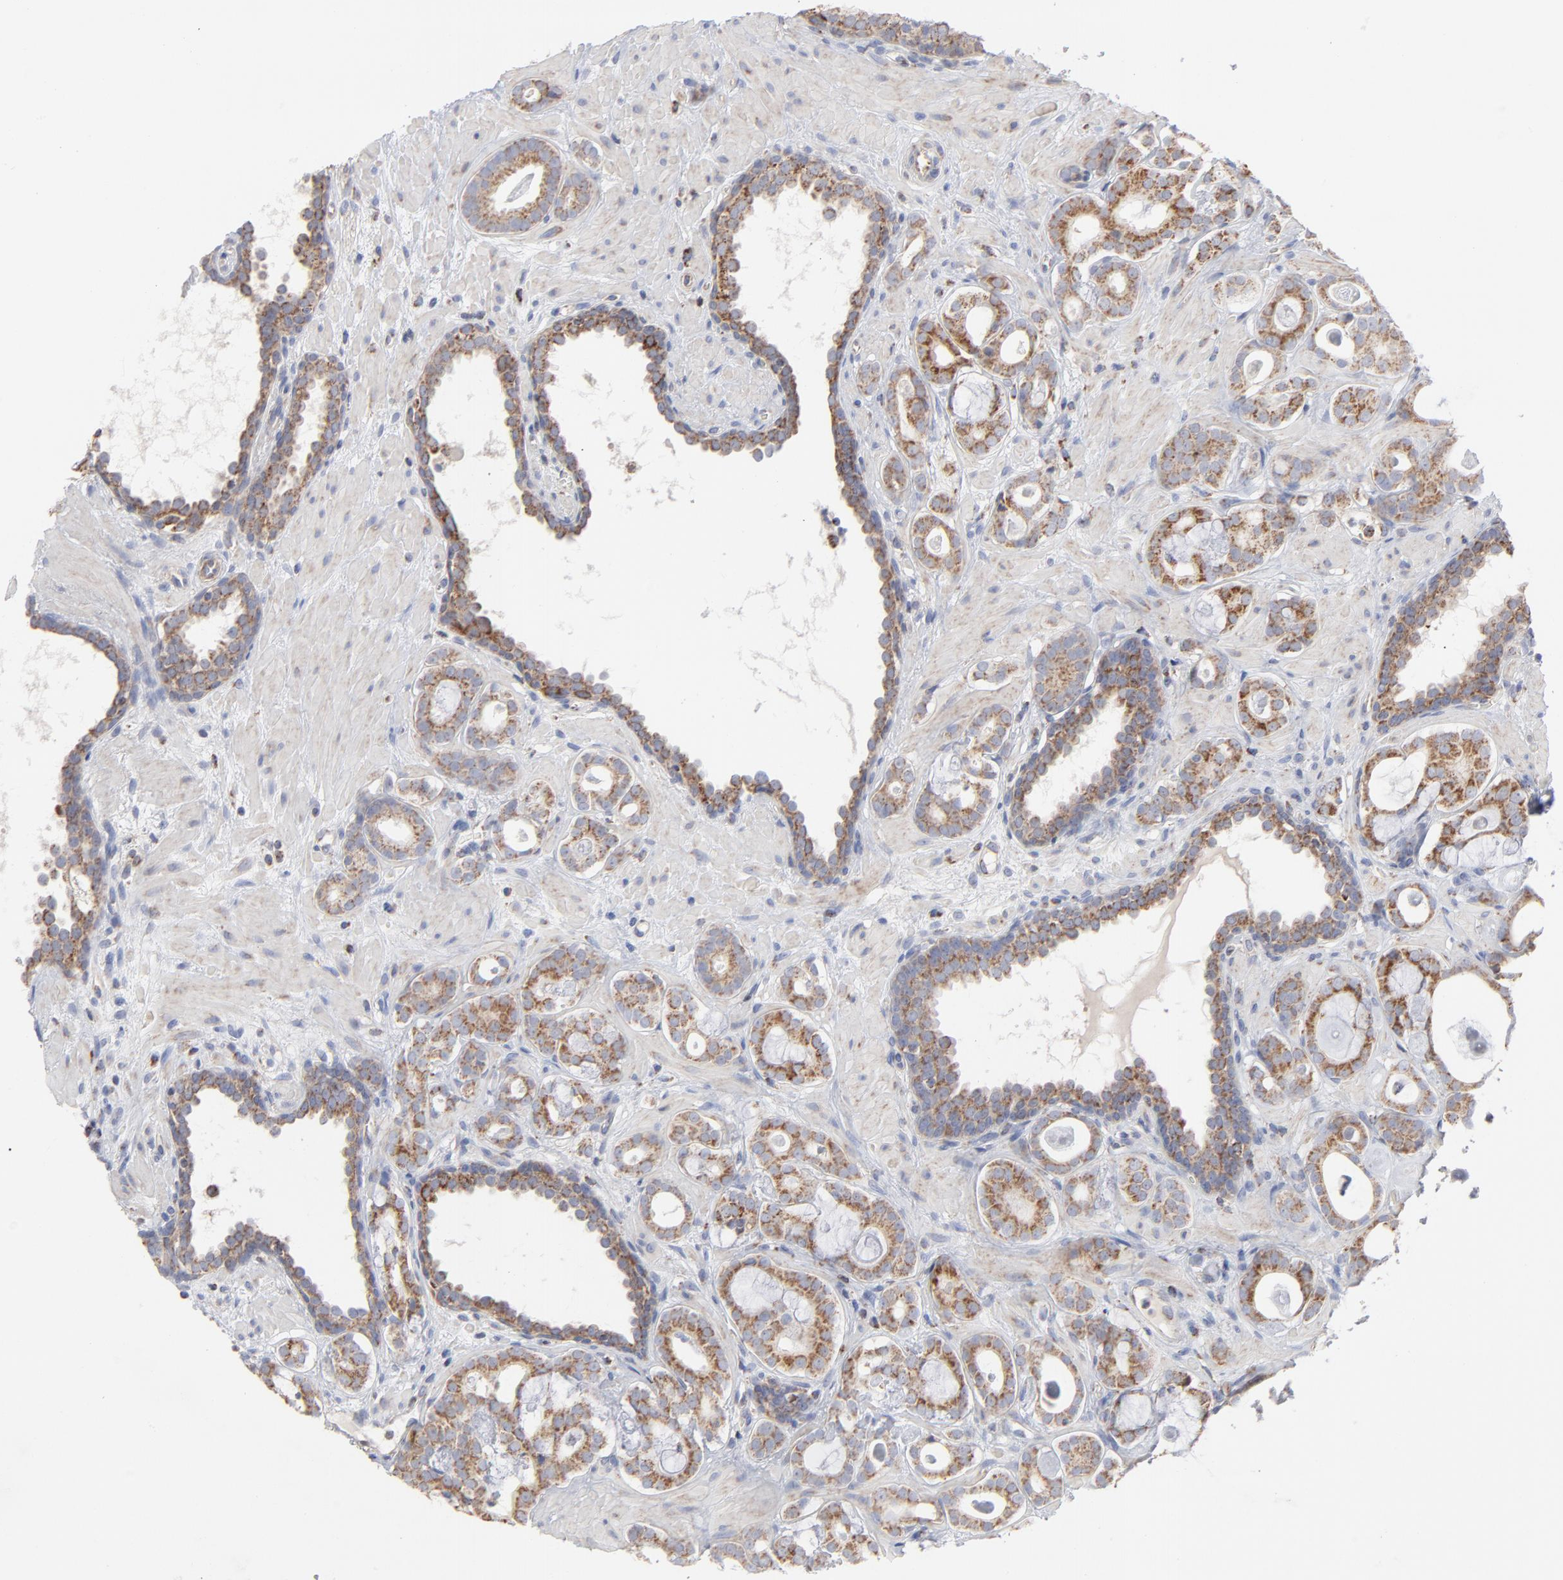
{"staining": {"intensity": "strong", "quantity": ">75%", "location": "cytoplasmic/membranous"}, "tissue": "prostate cancer", "cell_type": "Tumor cells", "image_type": "cancer", "snomed": [{"axis": "morphology", "description": "Adenocarcinoma, Low grade"}, {"axis": "topography", "description": "Prostate"}], "caption": "A brown stain highlights strong cytoplasmic/membranous staining of a protein in human prostate cancer tumor cells.", "gene": "ASB3", "patient": {"sex": "male", "age": 57}}